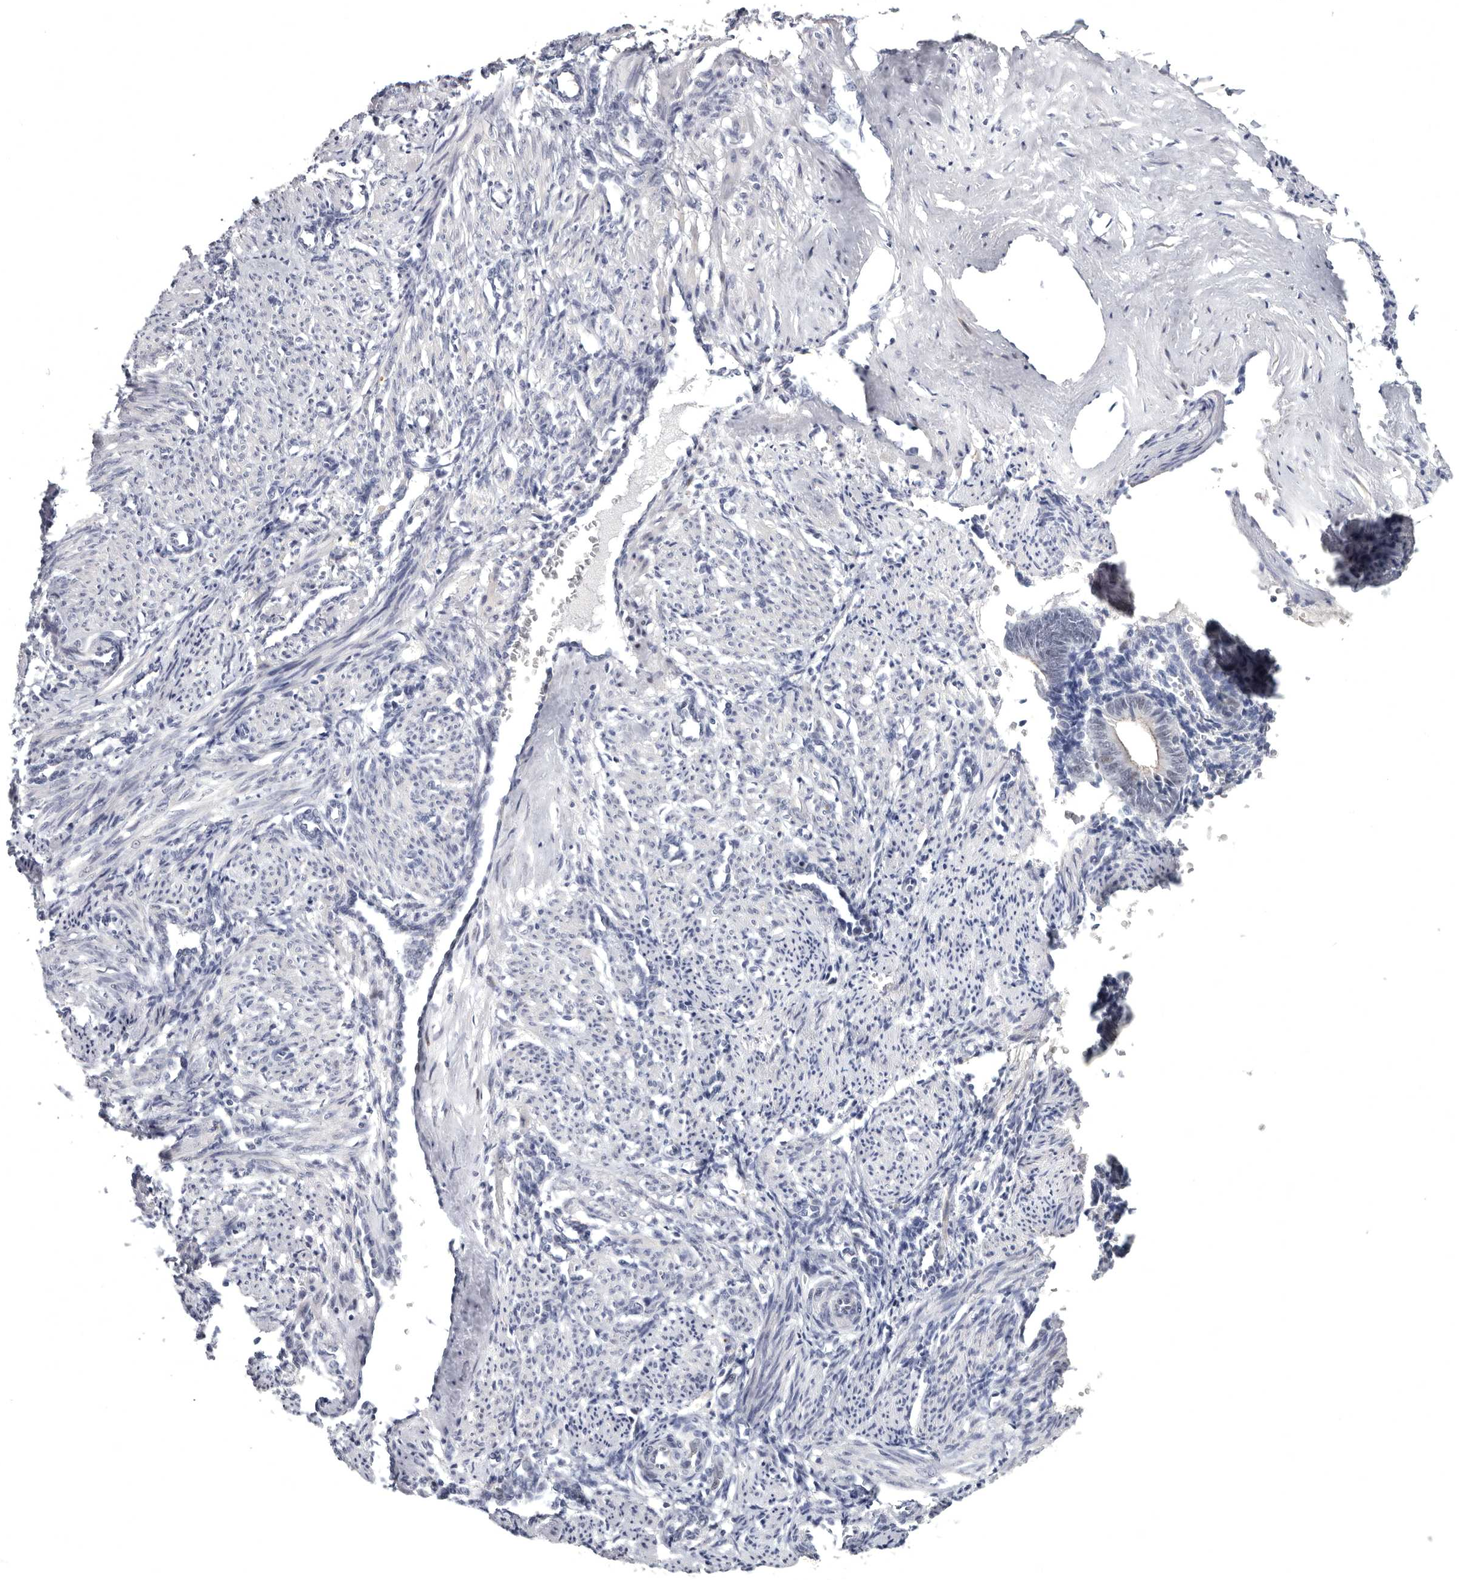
{"staining": {"intensity": "moderate", "quantity": "<25%", "location": "nuclear"}, "tissue": "smooth muscle", "cell_type": "Smooth muscle cells", "image_type": "normal", "snomed": [{"axis": "morphology", "description": "Normal tissue, NOS"}, {"axis": "topography", "description": "Endometrium"}], "caption": "Smooth muscle cells show low levels of moderate nuclear expression in approximately <25% of cells in benign human smooth muscle. The staining was performed using DAB to visualize the protein expression in brown, while the nuclei were stained in blue with hematoxylin (Magnification: 20x).", "gene": "WRAP73", "patient": {"sex": "female", "age": 33}}